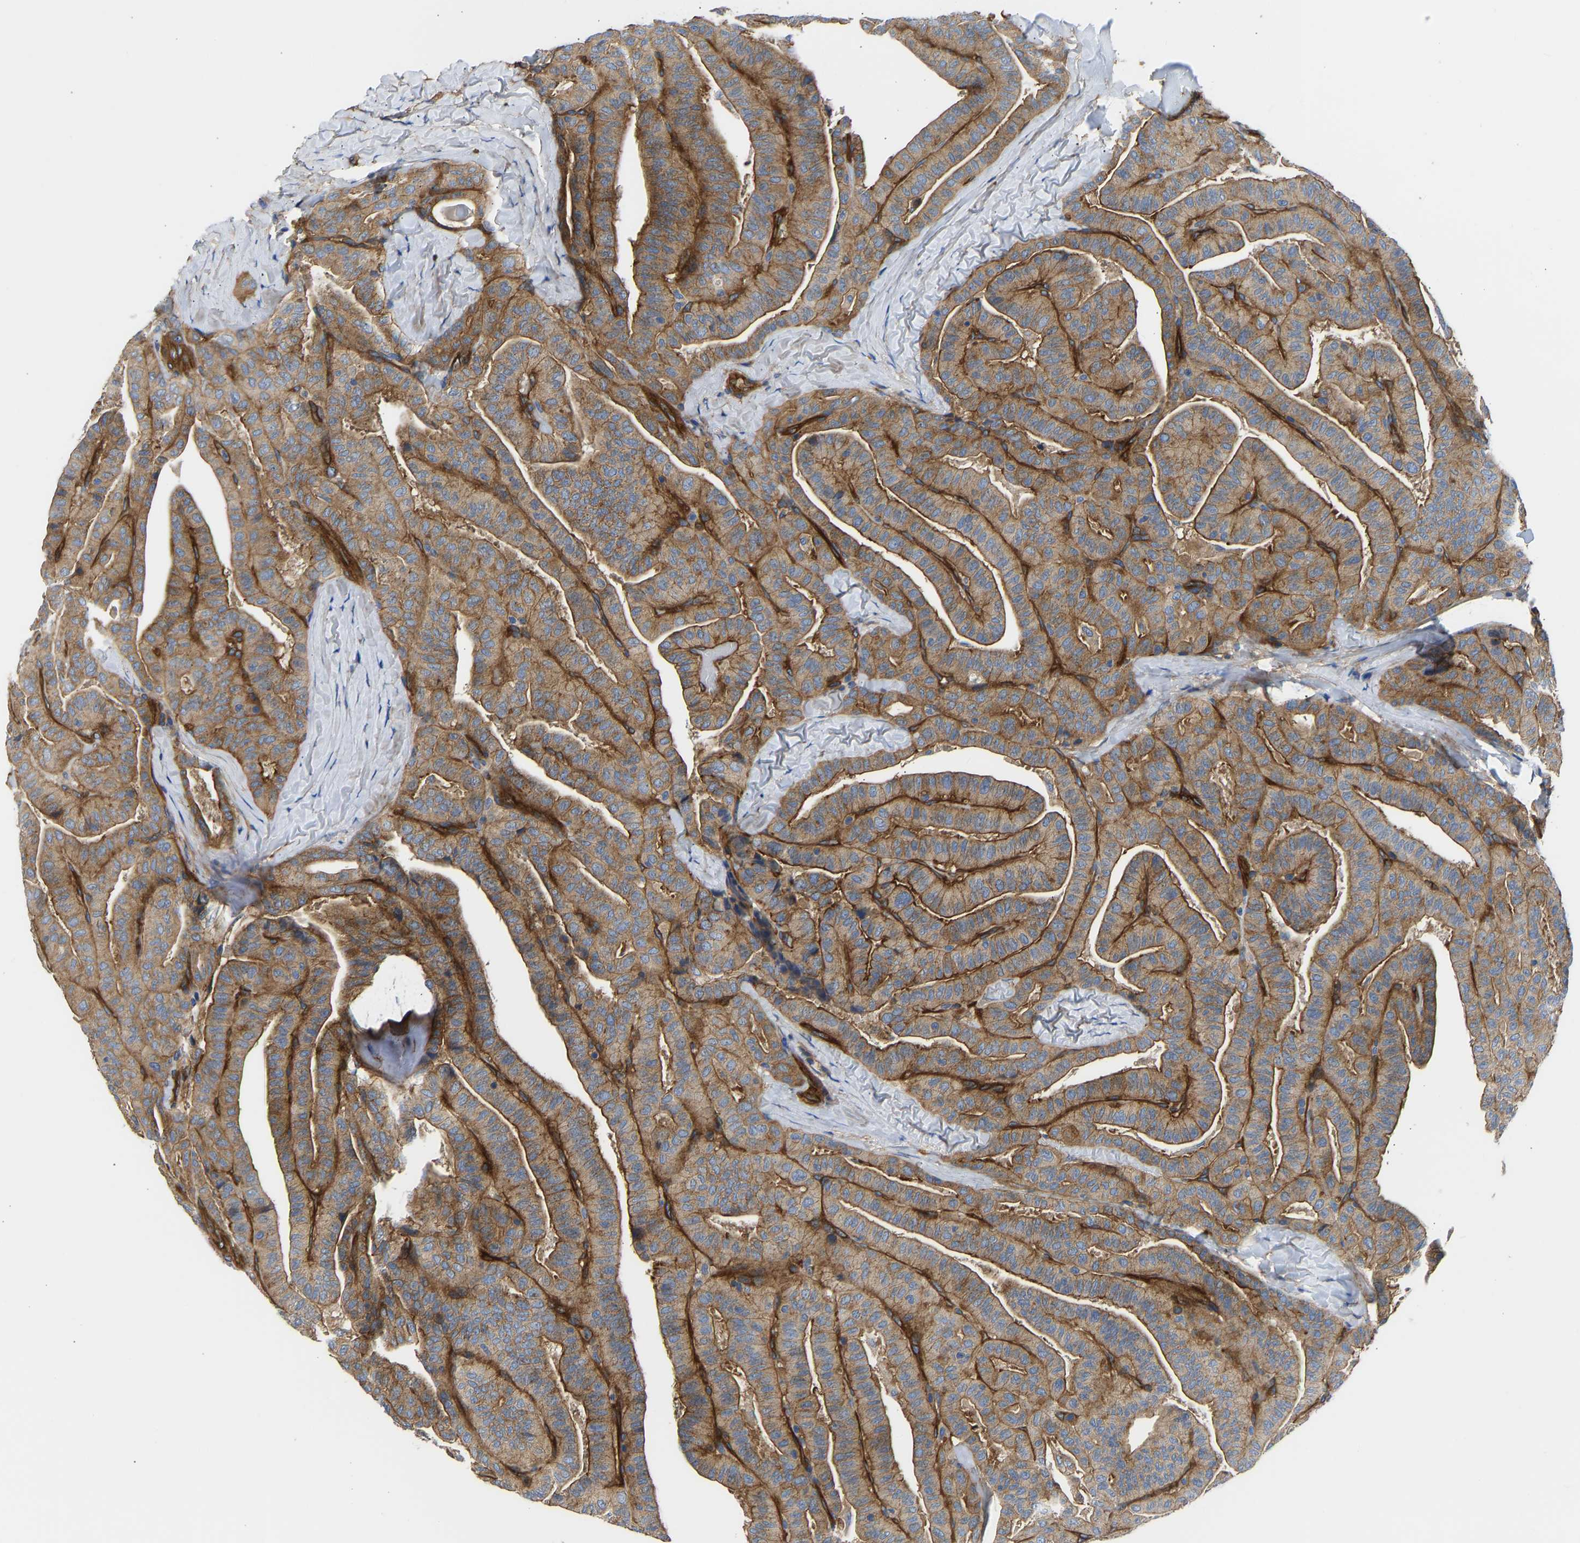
{"staining": {"intensity": "strong", "quantity": ">75%", "location": "cytoplasmic/membranous"}, "tissue": "thyroid cancer", "cell_type": "Tumor cells", "image_type": "cancer", "snomed": [{"axis": "morphology", "description": "Papillary adenocarcinoma, NOS"}, {"axis": "topography", "description": "Thyroid gland"}], "caption": "Protein expression analysis of human thyroid papillary adenocarcinoma reveals strong cytoplasmic/membranous expression in approximately >75% of tumor cells.", "gene": "MYO1C", "patient": {"sex": "male", "age": 77}}